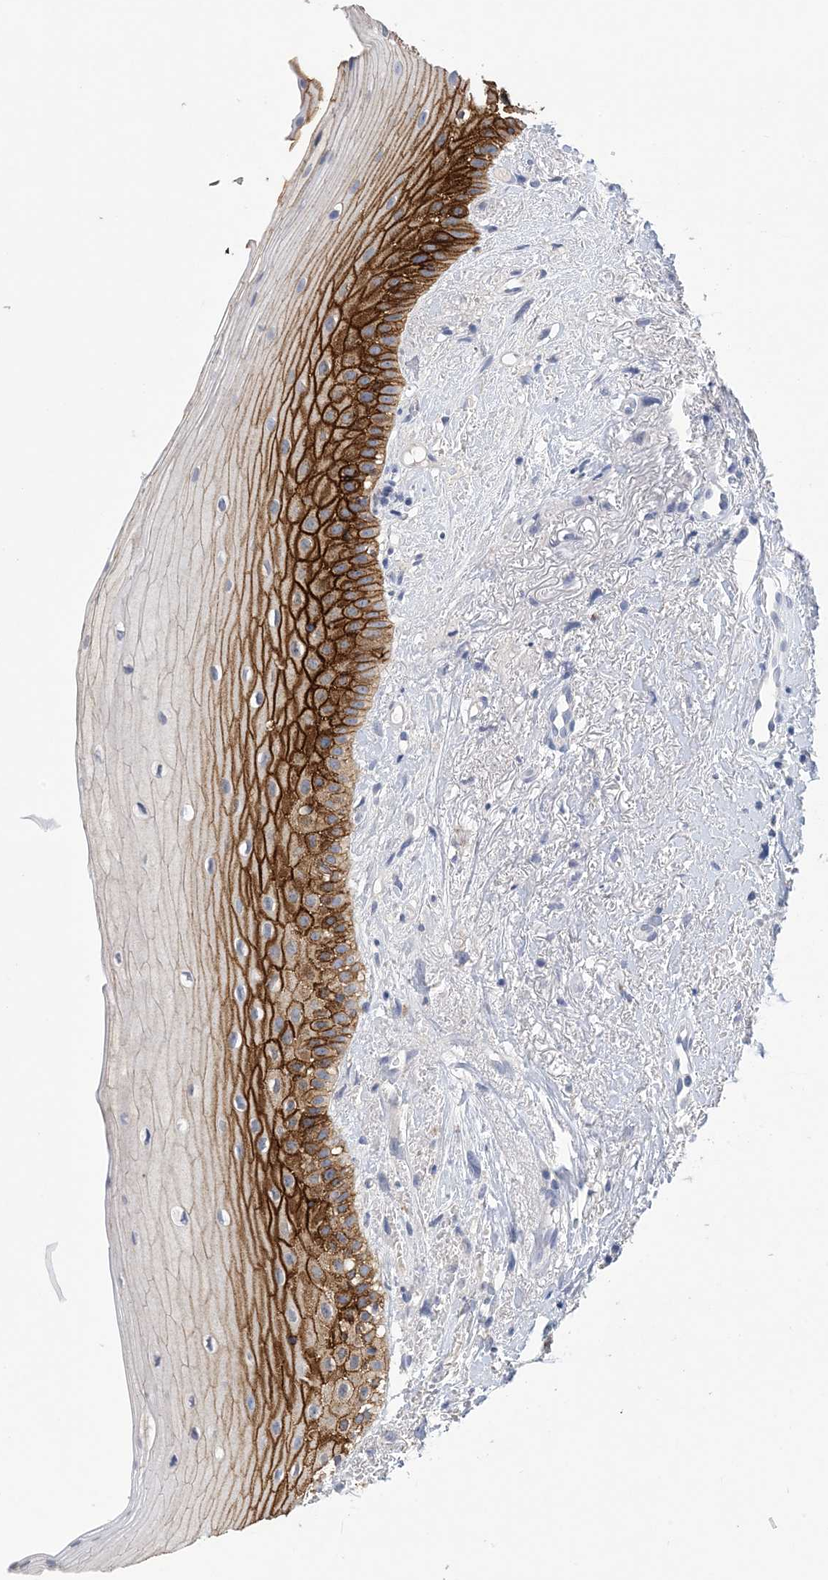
{"staining": {"intensity": "strong", "quantity": "25%-75%", "location": "cytoplasmic/membranous"}, "tissue": "oral mucosa", "cell_type": "Squamous epithelial cells", "image_type": "normal", "snomed": [{"axis": "morphology", "description": "Normal tissue, NOS"}, {"axis": "topography", "description": "Oral tissue"}], "caption": "This micrograph reveals immunohistochemistry staining of normal oral mucosa, with high strong cytoplasmic/membranous positivity in approximately 25%-75% of squamous epithelial cells.", "gene": "DSC3", "patient": {"sex": "female", "age": 63}}